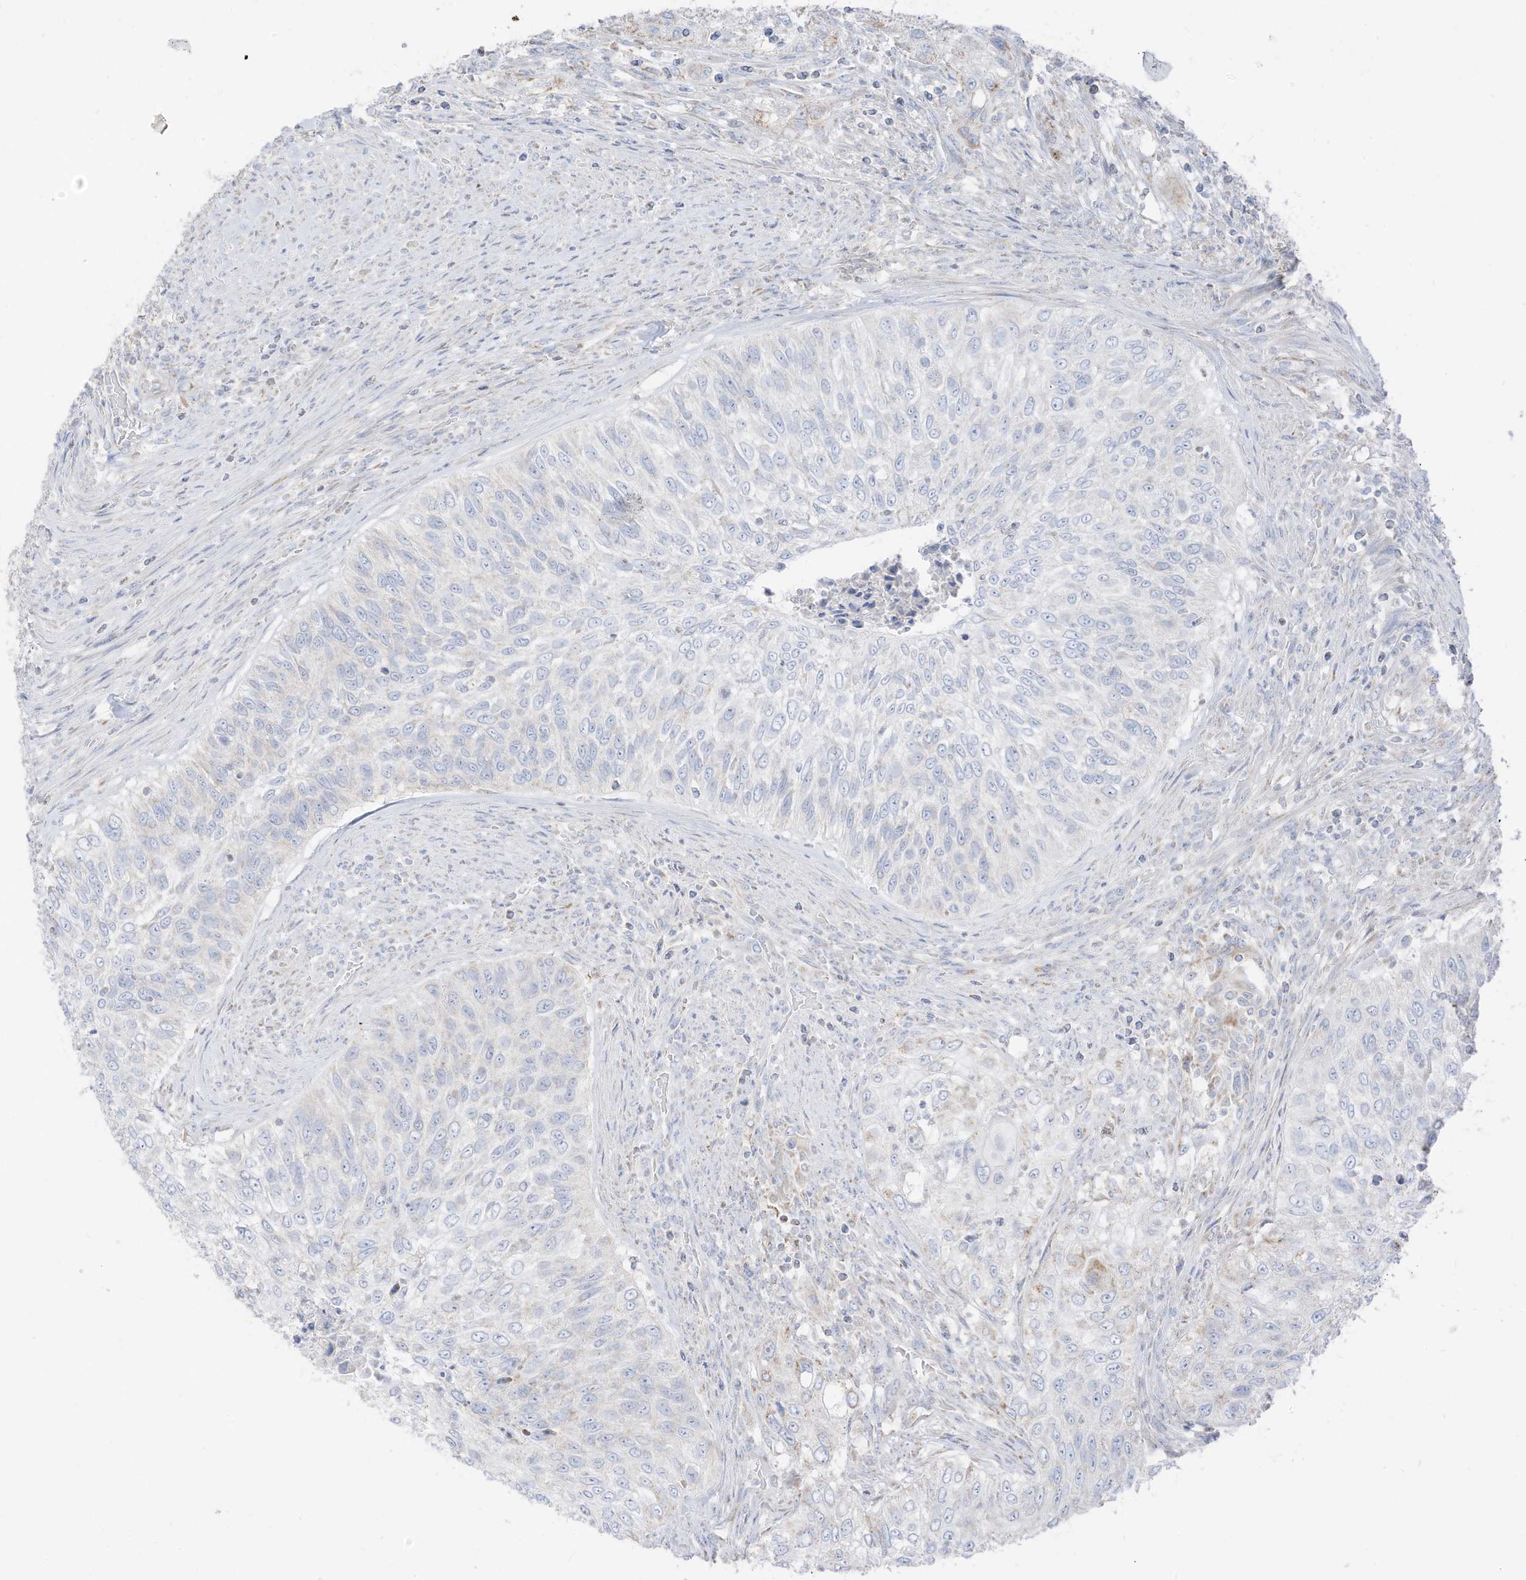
{"staining": {"intensity": "negative", "quantity": "none", "location": "none"}, "tissue": "urothelial cancer", "cell_type": "Tumor cells", "image_type": "cancer", "snomed": [{"axis": "morphology", "description": "Urothelial carcinoma, High grade"}, {"axis": "topography", "description": "Urinary bladder"}], "caption": "IHC histopathology image of urothelial cancer stained for a protein (brown), which shows no expression in tumor cells. Nuclei are stained in blue.", "gene": "ETHE1", "patient": {"sex": "female", "age": 60}}